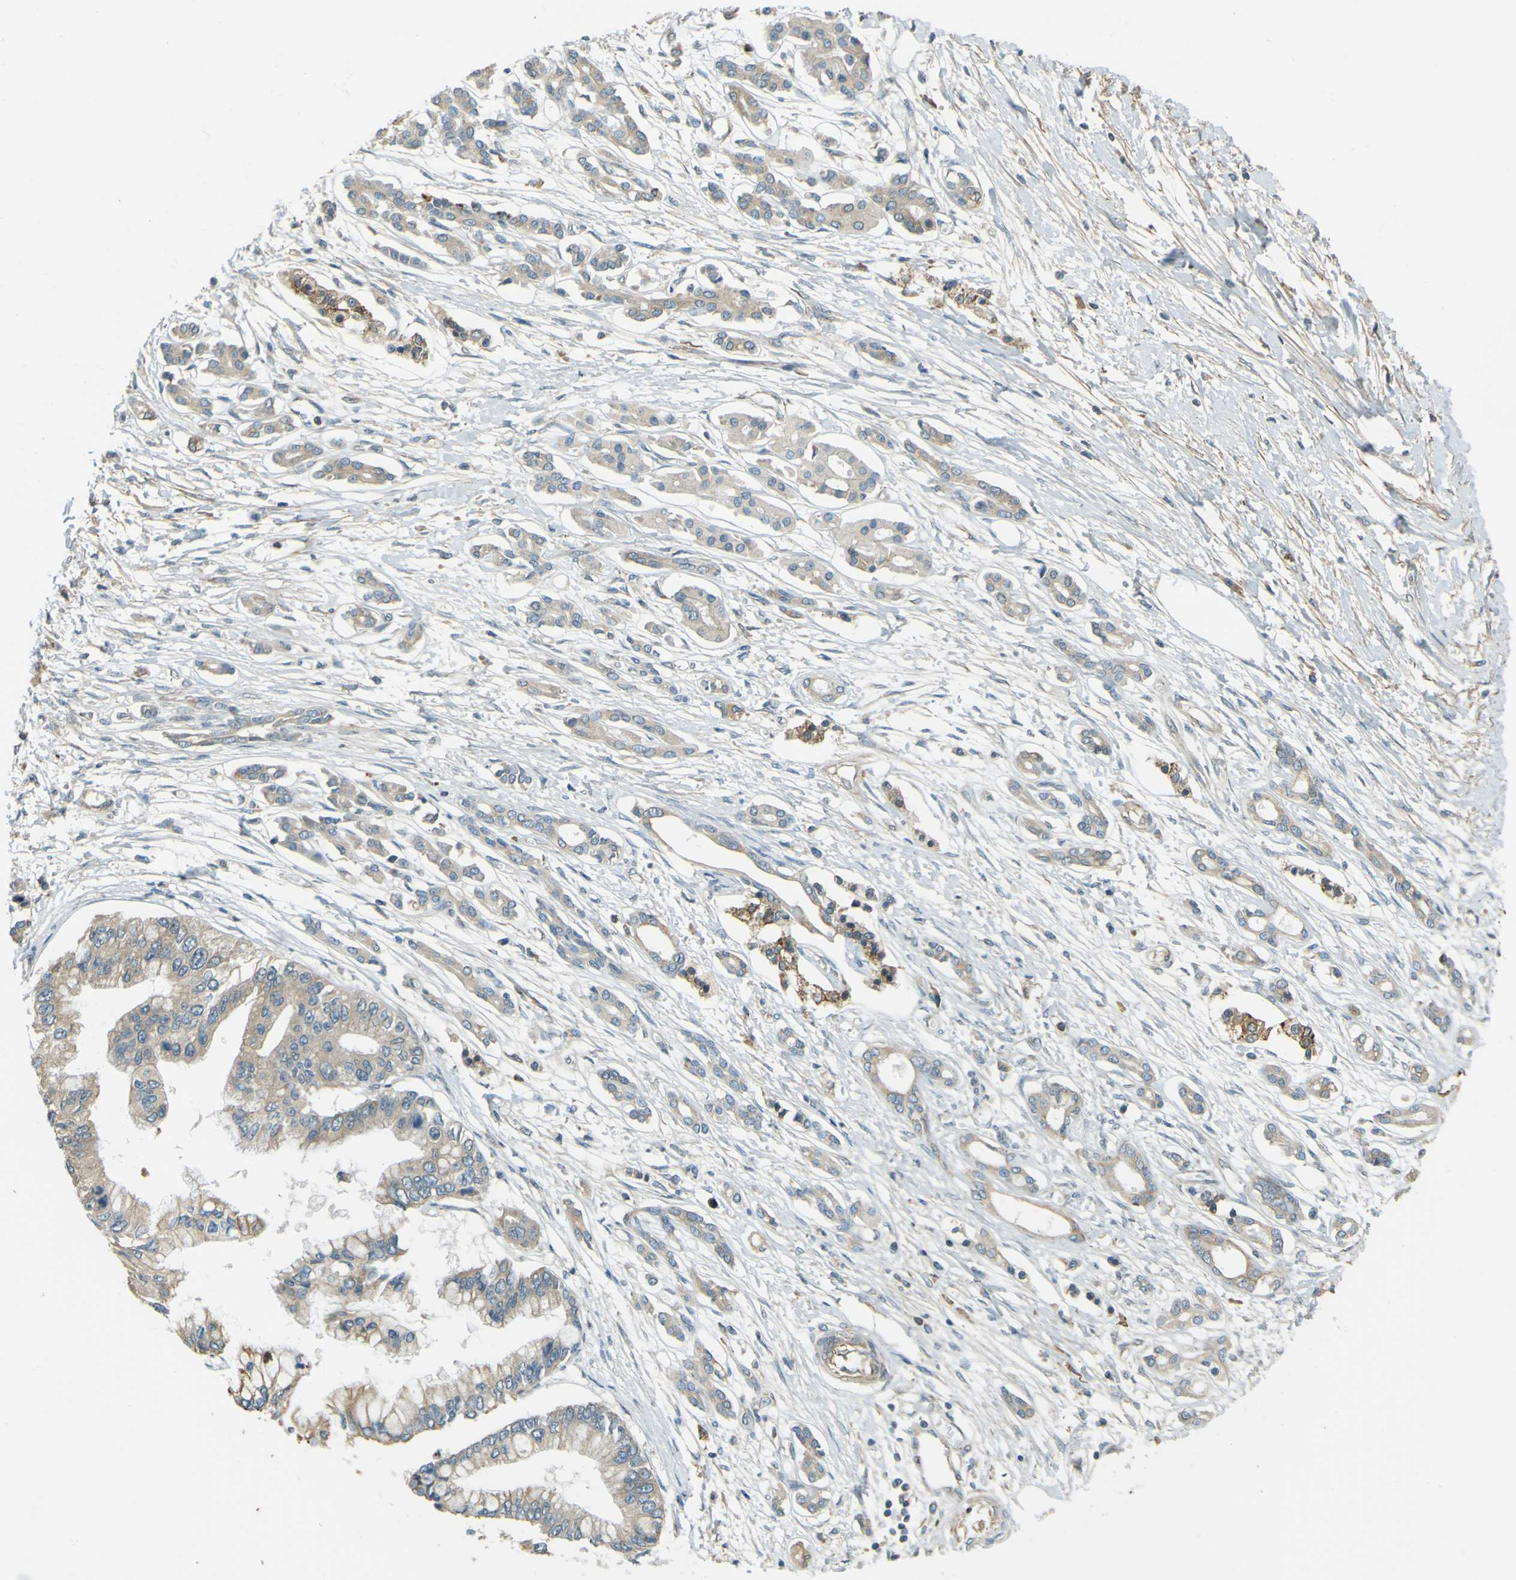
{"staining": {"intensity": "weak", "quantity": ">75%", "location": "cytoplasmic/membranous"}, "tissue": "pancreatic cancer", "cell_type": "Tumor cells", "image_type": "cancer", "snomed": [{"axis": "morphology", "description": "Adenocarcinoma, NOS"}, {"axis": "topography", "description": "Pancreas"}], "caption": "The immunohistochemical stain shows weak cytoplasmic/membranous staining in tumor cells of pancreatic cancer tissue. The protein of interest is stained brown, and the nuclei are stained in blue (DAB IHC with brightfield microscopy, high magnification).", "gene": "LPCAT1", "patient": {"sex": "male", "age": 56}}